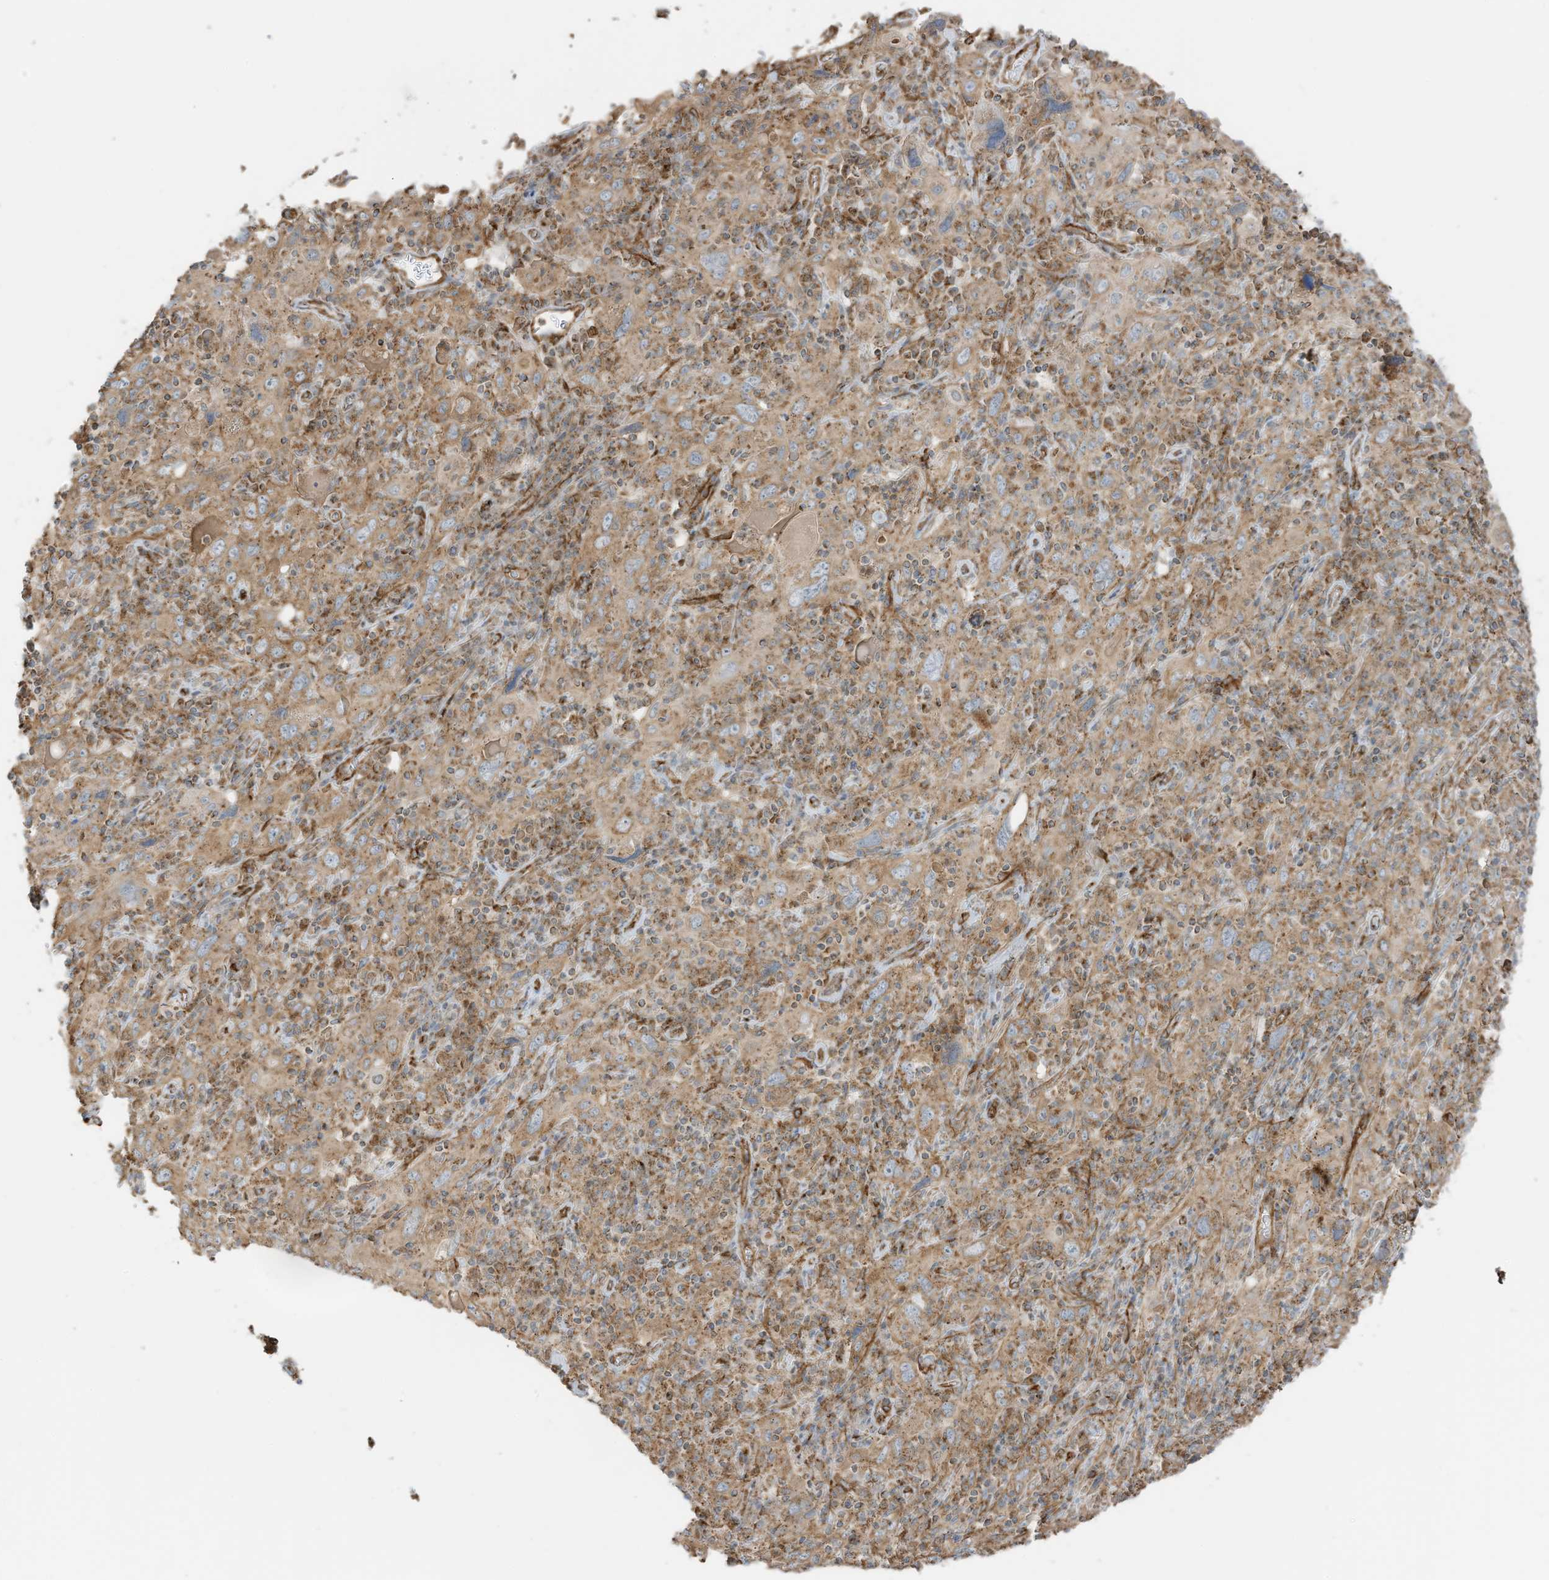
{"staining": {"intensity": "weak", "quantity": ">75%", "location": "cytoplasmic/membranous"}, "tissue": "cervical cancer", "cell_type": "Tumor cells", "image_type": "cancer", "snomed": [{"axis": "morphology", "description": "Squamous cell carcinoma, NOS"}, {"axis": "topography", "description": "Cervix"}], "caption": "This is an image of IHC staining of cervical cancer (squamous cell carcinoma), which shows weak expression in the cytoplasmic/membranous of tumor cells.", "gene": "ABCB7", "patient": {"sex": "female", "age": 46}}